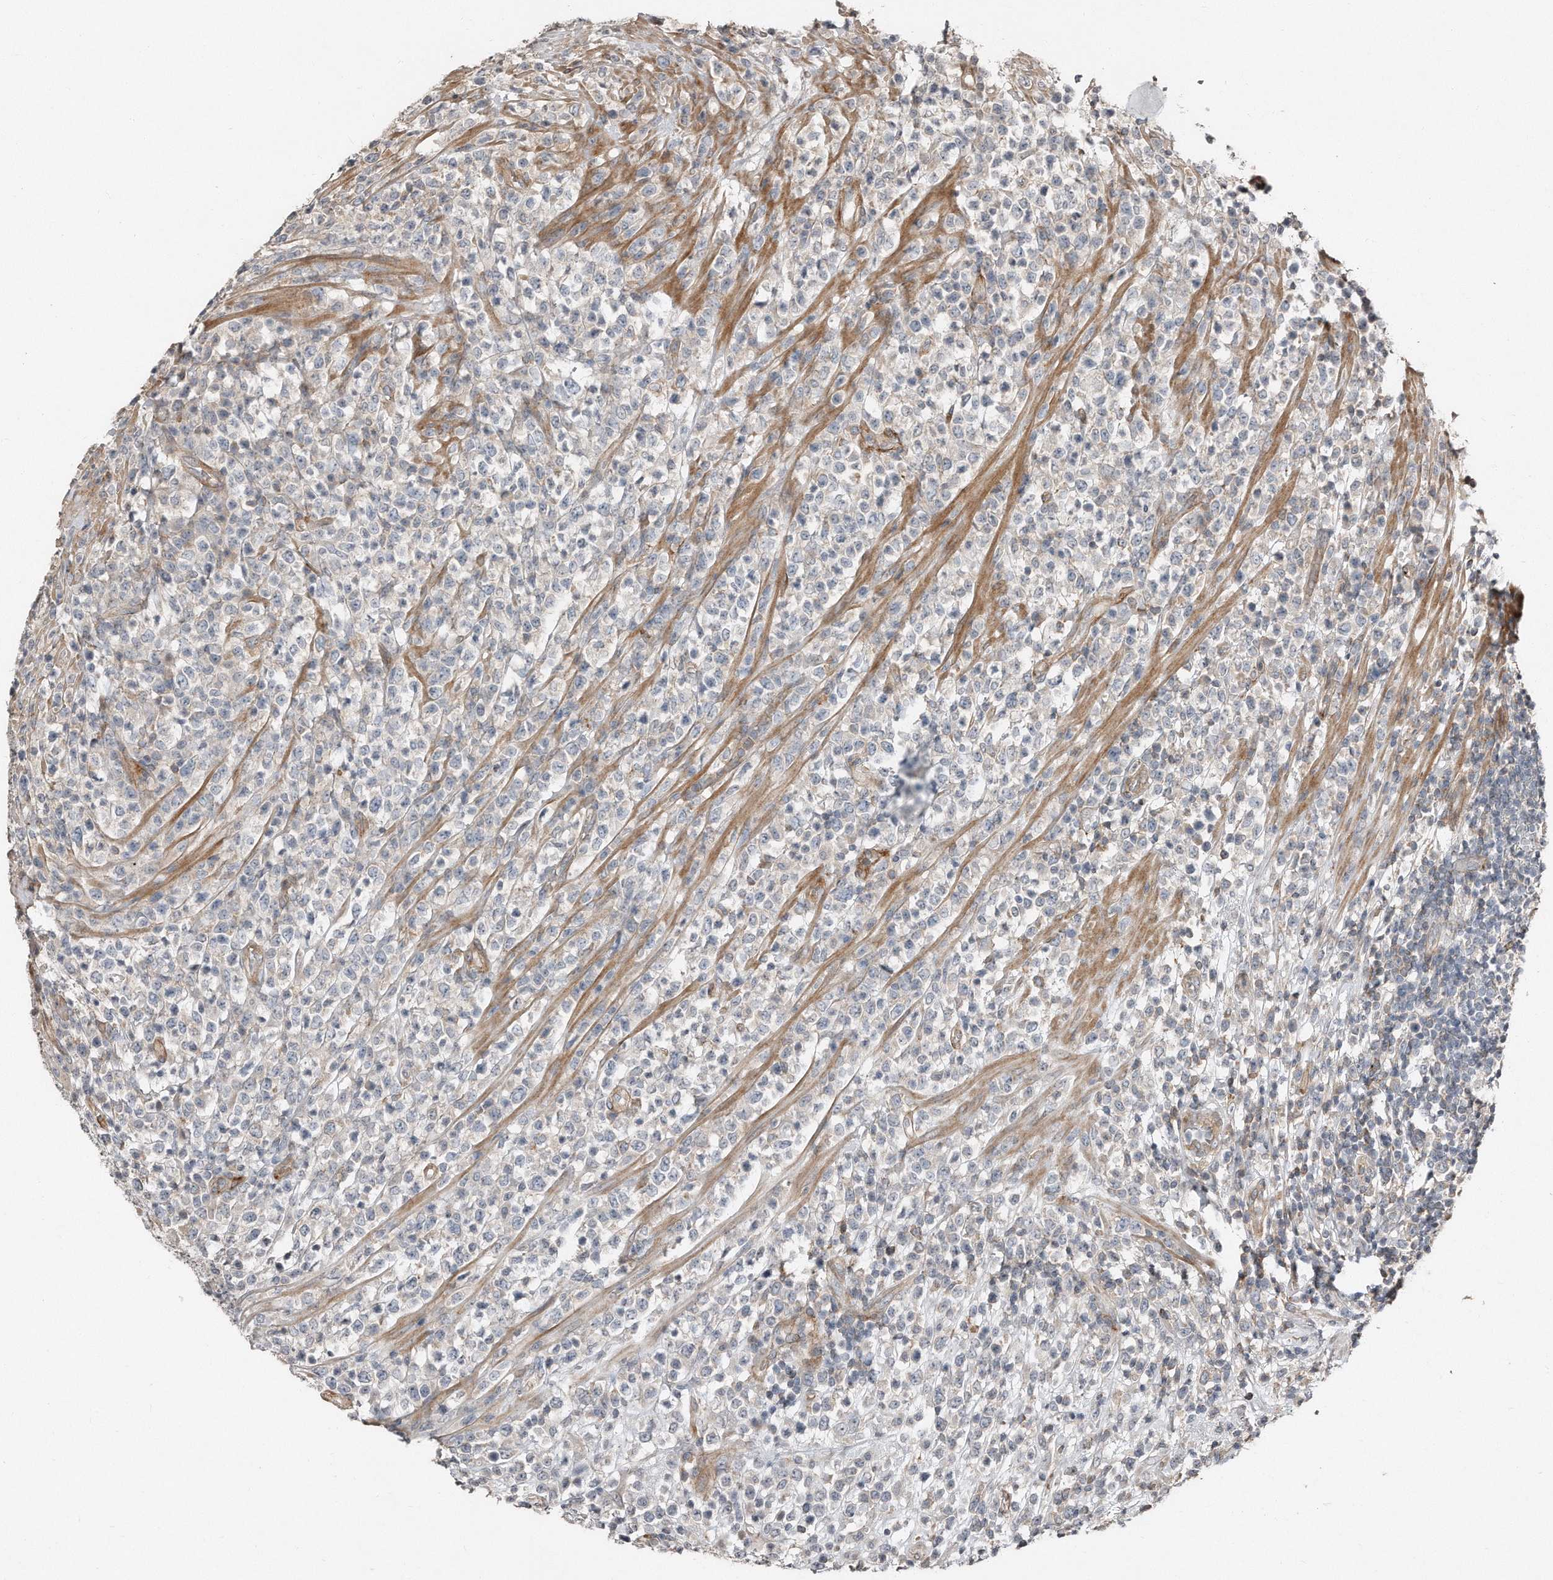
{"staining": {"intensity": "negative", "quantity": "none", "location": "none"}, "tissue": "lymphoma", "cell_type": "Tumor cells", "image_type": "cancer", "snomed": [{"axis": "morphology", "description": "Malignant lymphoma, non-Hodgkin's type, High grade"}, {"axis": "topography", "description": "Colon"}], "caption": "Immunohistochemistry (IHC) photomicrograph of high-grade malignant lymphoma, non-Hodgkin's type stained for a protein (brown), which demonstrates no expression in tumor cells. (IHC, brightfield microscopy, high magnification).", "gene": "SNAP47", "patient": {"sex": "female", "age": 53}}